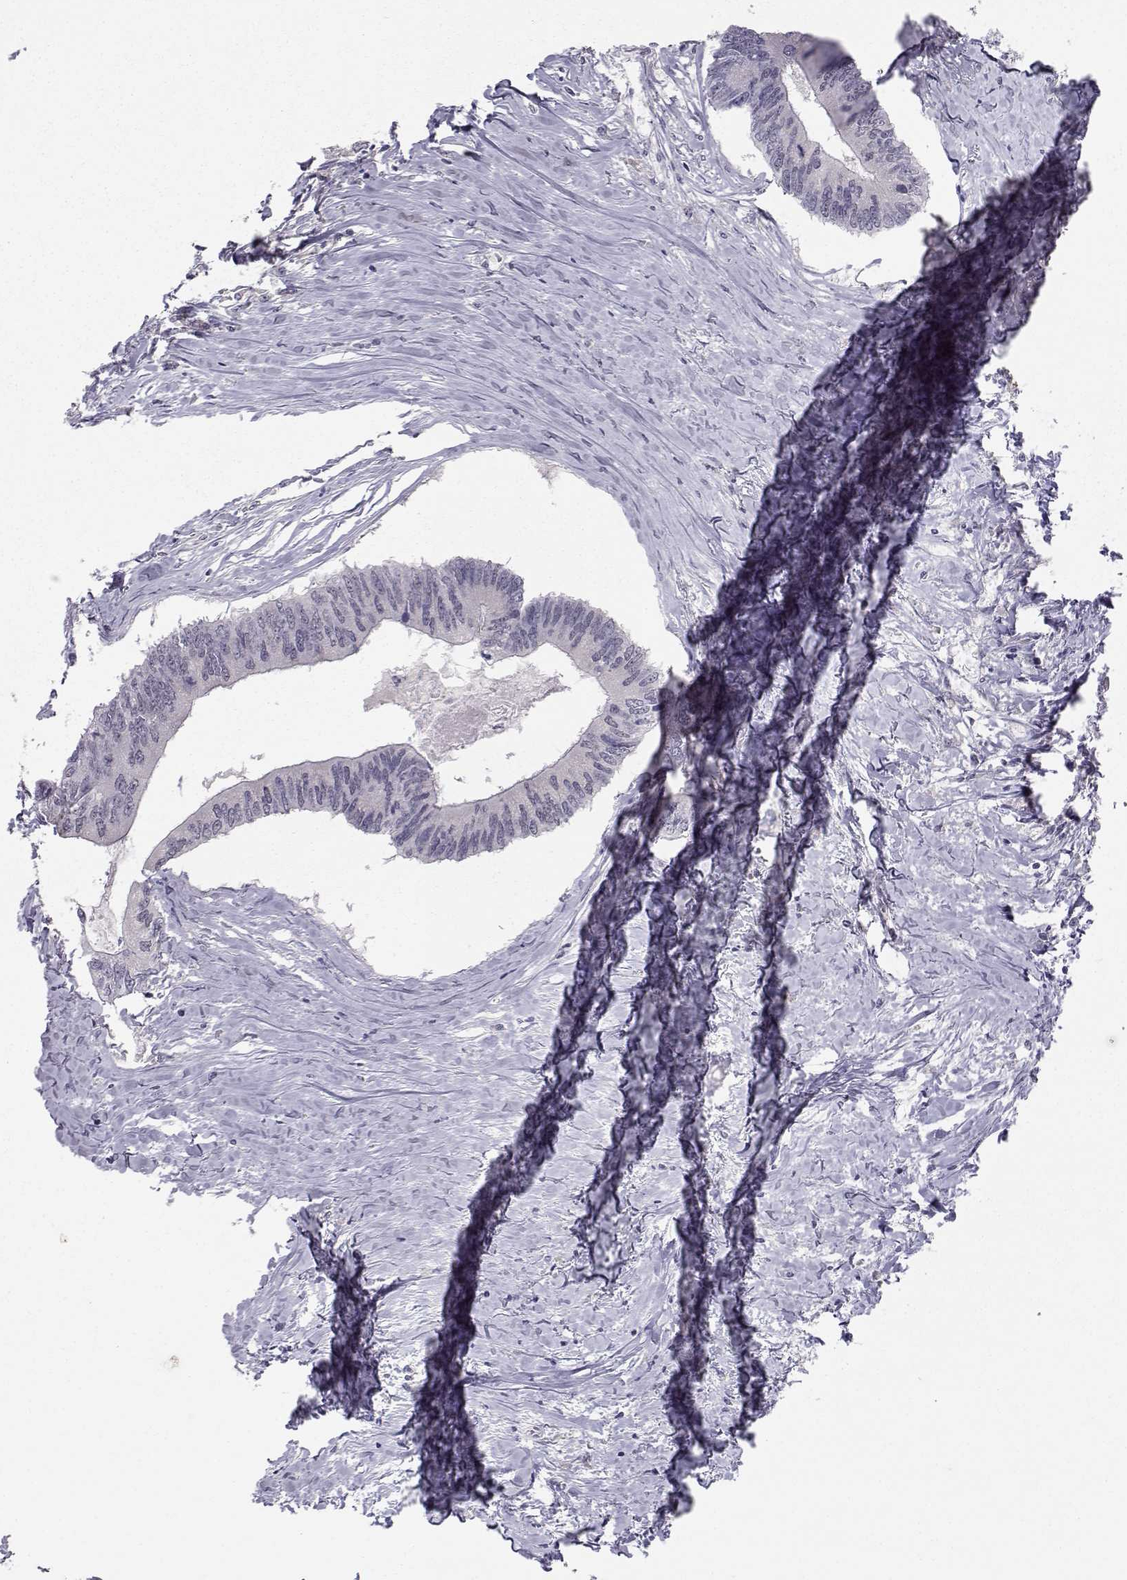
{"staining": {"intensity": "negative", "quantity": "none", "location": "none"}, "tissue": "colorectal cancer", "cell_type": "Tumor cells", "image_type": "cancer", "snomed": [{"axis": "morphology", "description": "Adenocarcinoma, NOS"}, {"axis": "topography", "description": "Colon"}], "caption": "IHC micrograph of neoplastic tissue: colorectal cancer (adenocarcinoma) stained with DAB (3,3'-diaminobenzidine) shows no significant protein positivity in tumor cells.", "gene": "KIF13B", "patient": {"sex": "male", "age": 53}}